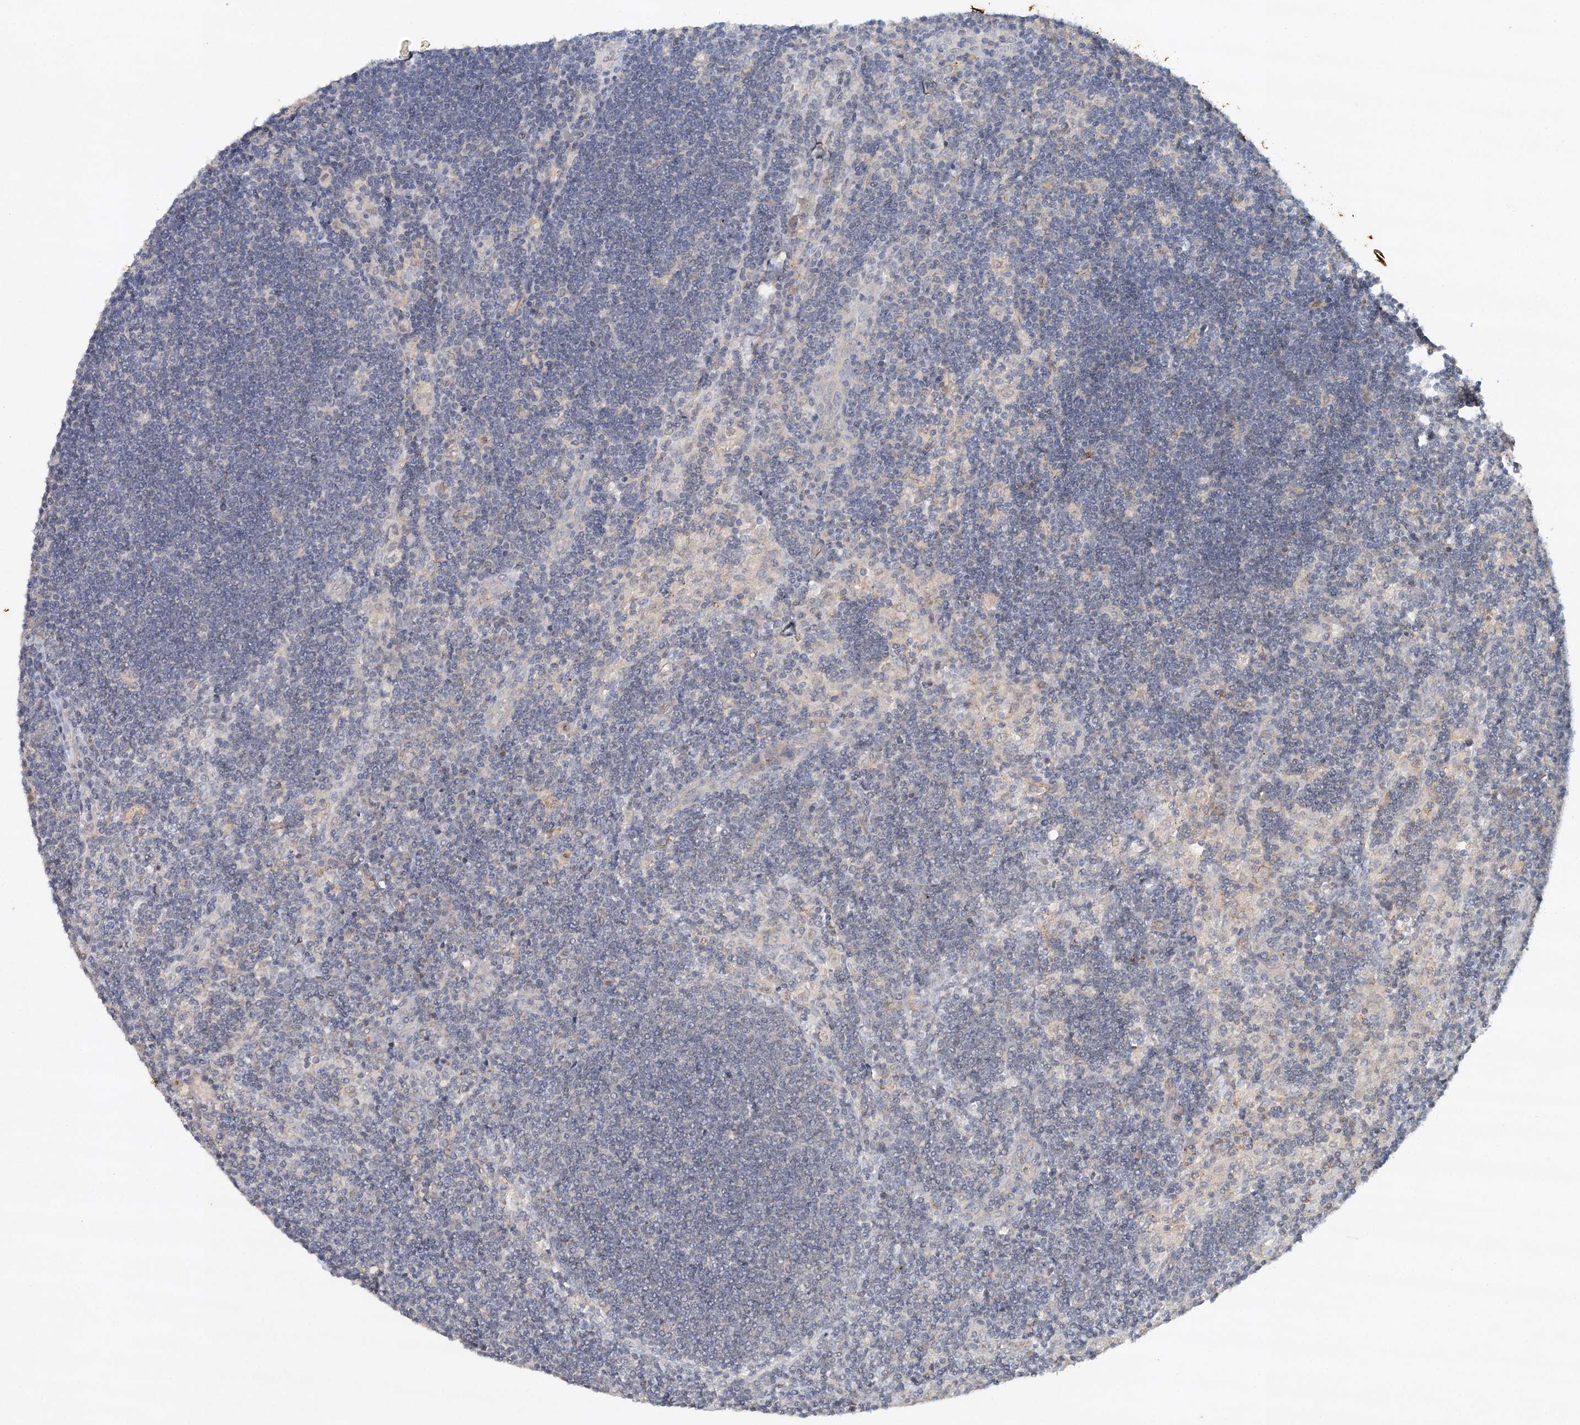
{"staining": {"intensity": "negative", "quantity": "none", "location": "none"}, "tissue": "lymph node", "cell_type": "Germinal center cells", "image_type": "normal", "snomed": [{"axis": "morphology", "description": "Normal tissue, NOS"}, {"axis": "topography", "description": "Lymph node"}], "caption": "Immunohistochemistry photomicrograph of normal human lymph node stained for a protein (brown), which demonstrates no positivity in germinal center cells.", "gene": "SYNPO", "patient": {"sex": "male", "age": 24}}